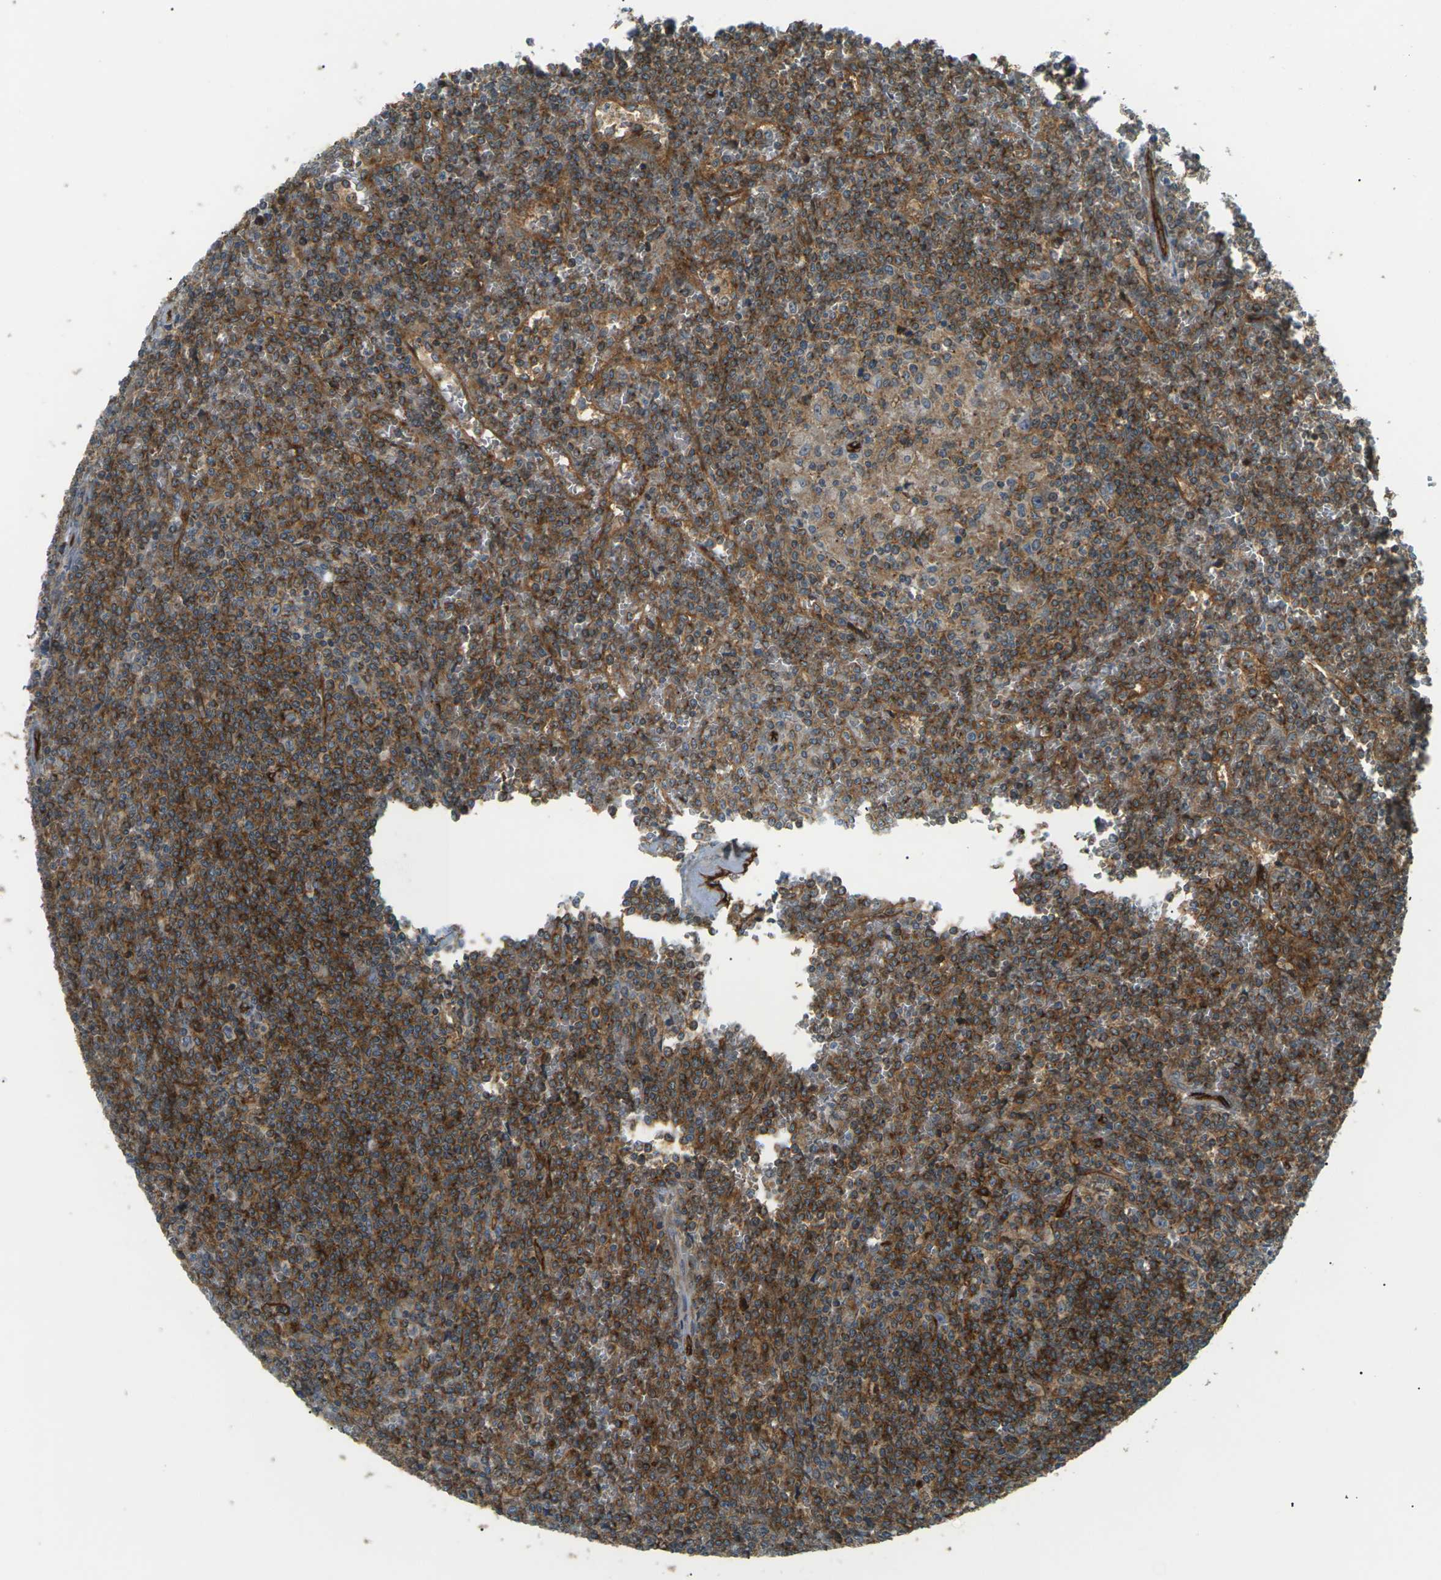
{"staining": {"intensity": "moderate", "quantity": ">75%", "location": "cytoplasmic/membranous"}, "tissue": "lymphoma", "cell_type": "Tumor cells", "image_type": "cancer", "snomed": [{"axis": "morphology", "description": "Malignant lymphoma, non-Hodgkin's type, Low grade"}, {"axis": "topography", "description": "Spleen"}], "caption": "Lymphoma tissue reveals moderate cytoplasmic/membranous staining in about >75% of tumor cells, visualized by immunohistochemistry.", "gene": "S1PR1", "patient": {"sex": "female", "age": 19}}